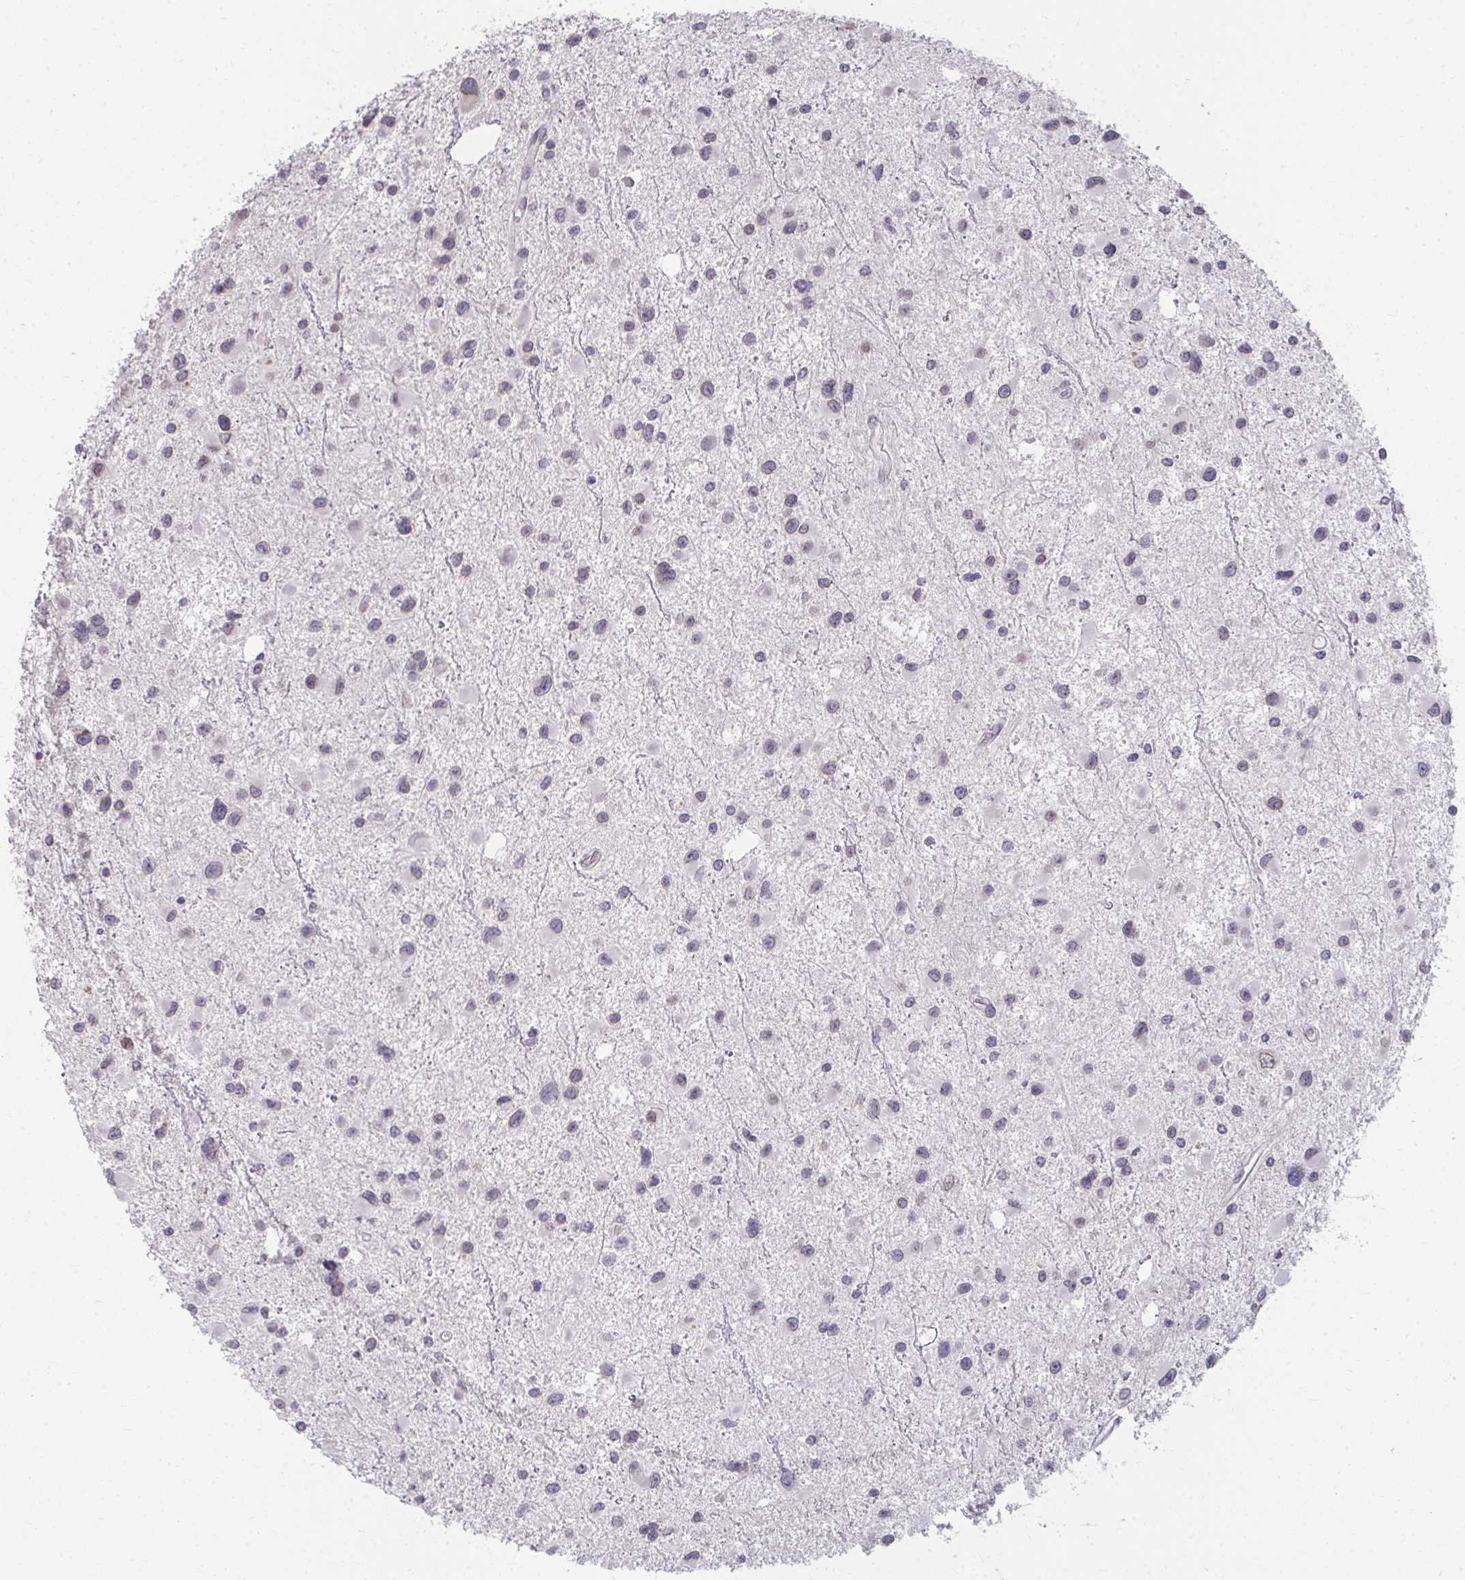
{"staining": {"intensity": "negative", "quantity": "none", "location": "none"}, "tissue": "glioma", "cell_type": "Tumor cells", "image_type": "cancer", "snomed": [{"axis": "morphology", "description": "Glioma, malignant, Low grade"}, {"axis": "topography", "description": "Brain"}], "caption": "Tumor cells show no significant protein positivity in low-grade glioma (malignant). (DAB immunohistochemistry (IHC) visualized using brightfield microscopy, high magnification).", "gene": "NUP133", "patient": {"sex": "female", "age": 32}}